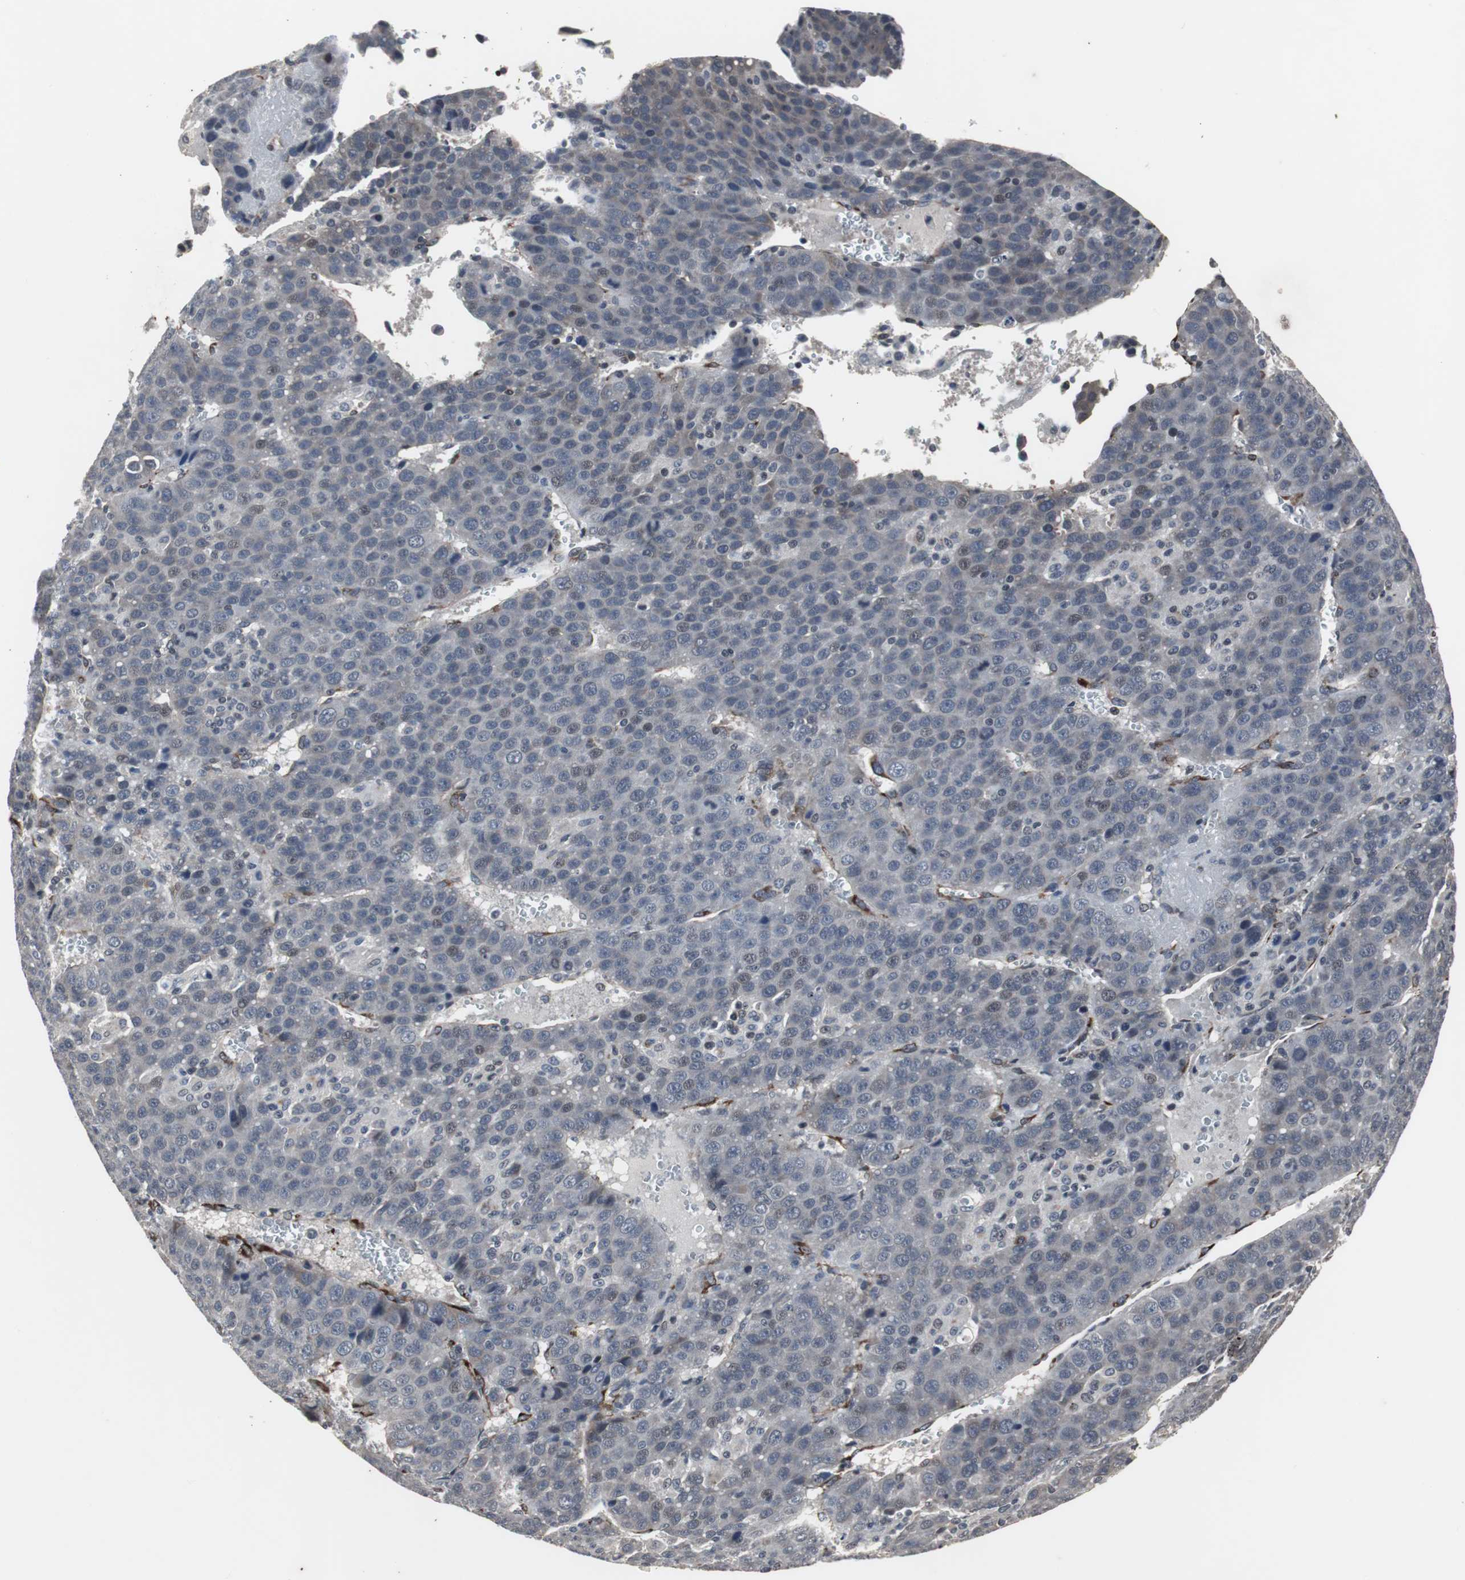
{"staining": {"intensity": "weak", "quantity": "<25%", "location": "nuclear"}, "tissue": "liver cancer", "cell_type": "Tumor cells", "image_type": "cancer", "snomed": [{"axis": "morphology", "description": "Carcinoma, Hepatocellular, NOS"}, {"axis": "topography", "description": "Liver"}], "caption": "Human hepatocellular carcinoma (liver) stained for a protein using IHC shows no positivity in tumor cells.", "gene": "CRADD", "patient": {"sex": "female", "age": 53}}